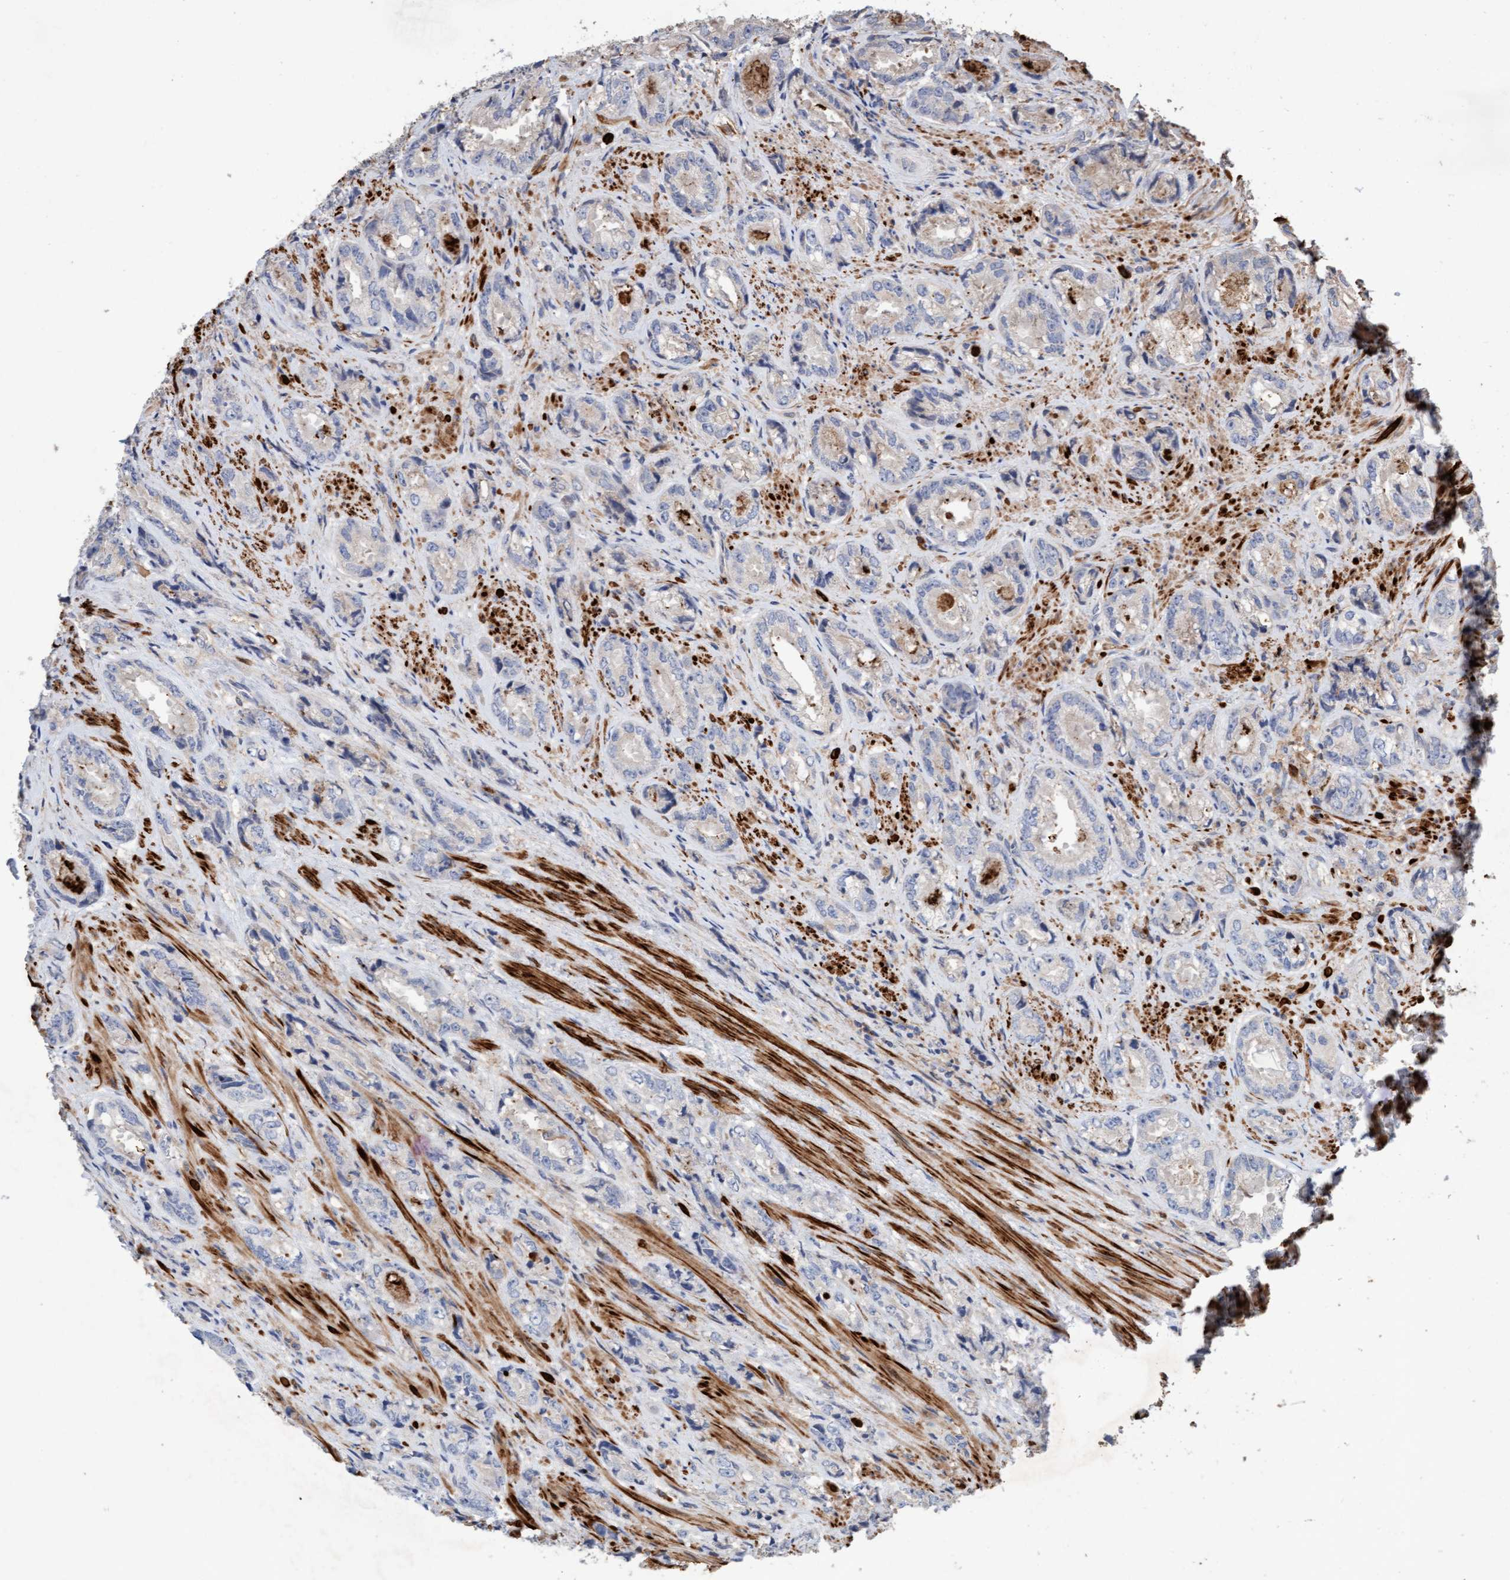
{"staining": {"intensity": "negative", "quantity": "none", "location": "none"}, "tissue": "prostate cancer", "cell_type": "Tumor cells", "image_type": "cancer", "snomed": [{"axis": "morphology", "description": "Adenocarcinoma, High grade"}, {"axis": "topography", "description": "Prostate"}], "caption": "An immunohistochemistry photomicrograph of prostate cancer (high-grade adenocarcinoma) is shown. There is no staining in tumor cells of prostate cancer (high-grade adenocarcinoma).", "gene": "LONRF1", "patient": {"sex": "male", "age": 61}}